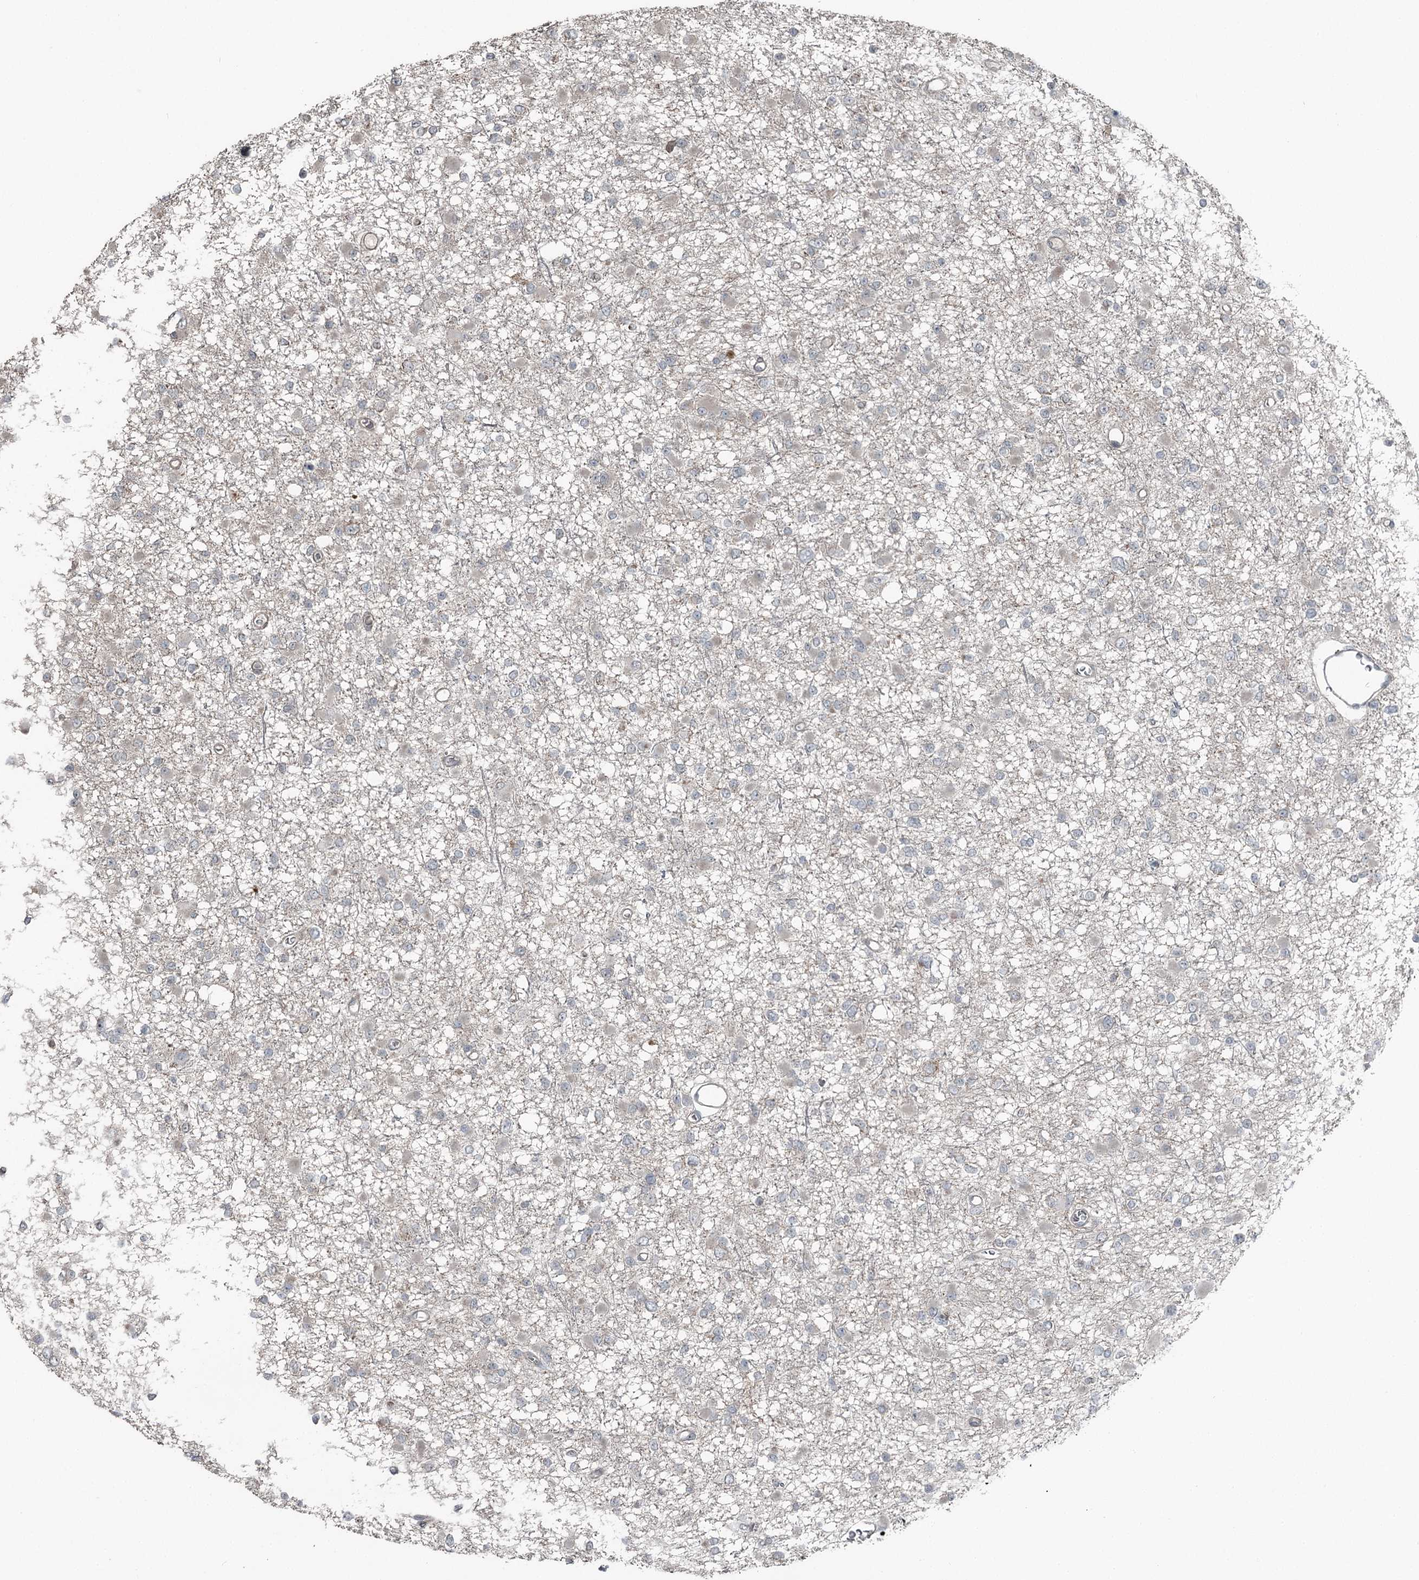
{"staining": {"intensity": "negative", "quantity": "none", "location": "none"}, "tissue": "glioma", "cell_type": "Tumor cells", "image_type": "cancer", "snomed": [{"axis": "morphology", "description": "Glioma, malignant, Low grade"}, {"axis": "topography", "description": "Brain"}], "caption": "This is a image of IHC staining of glioma, which shows no staining in tumor cells.", "gene": "RASSF8", "patient": {"sex": "female", "age": 22}}